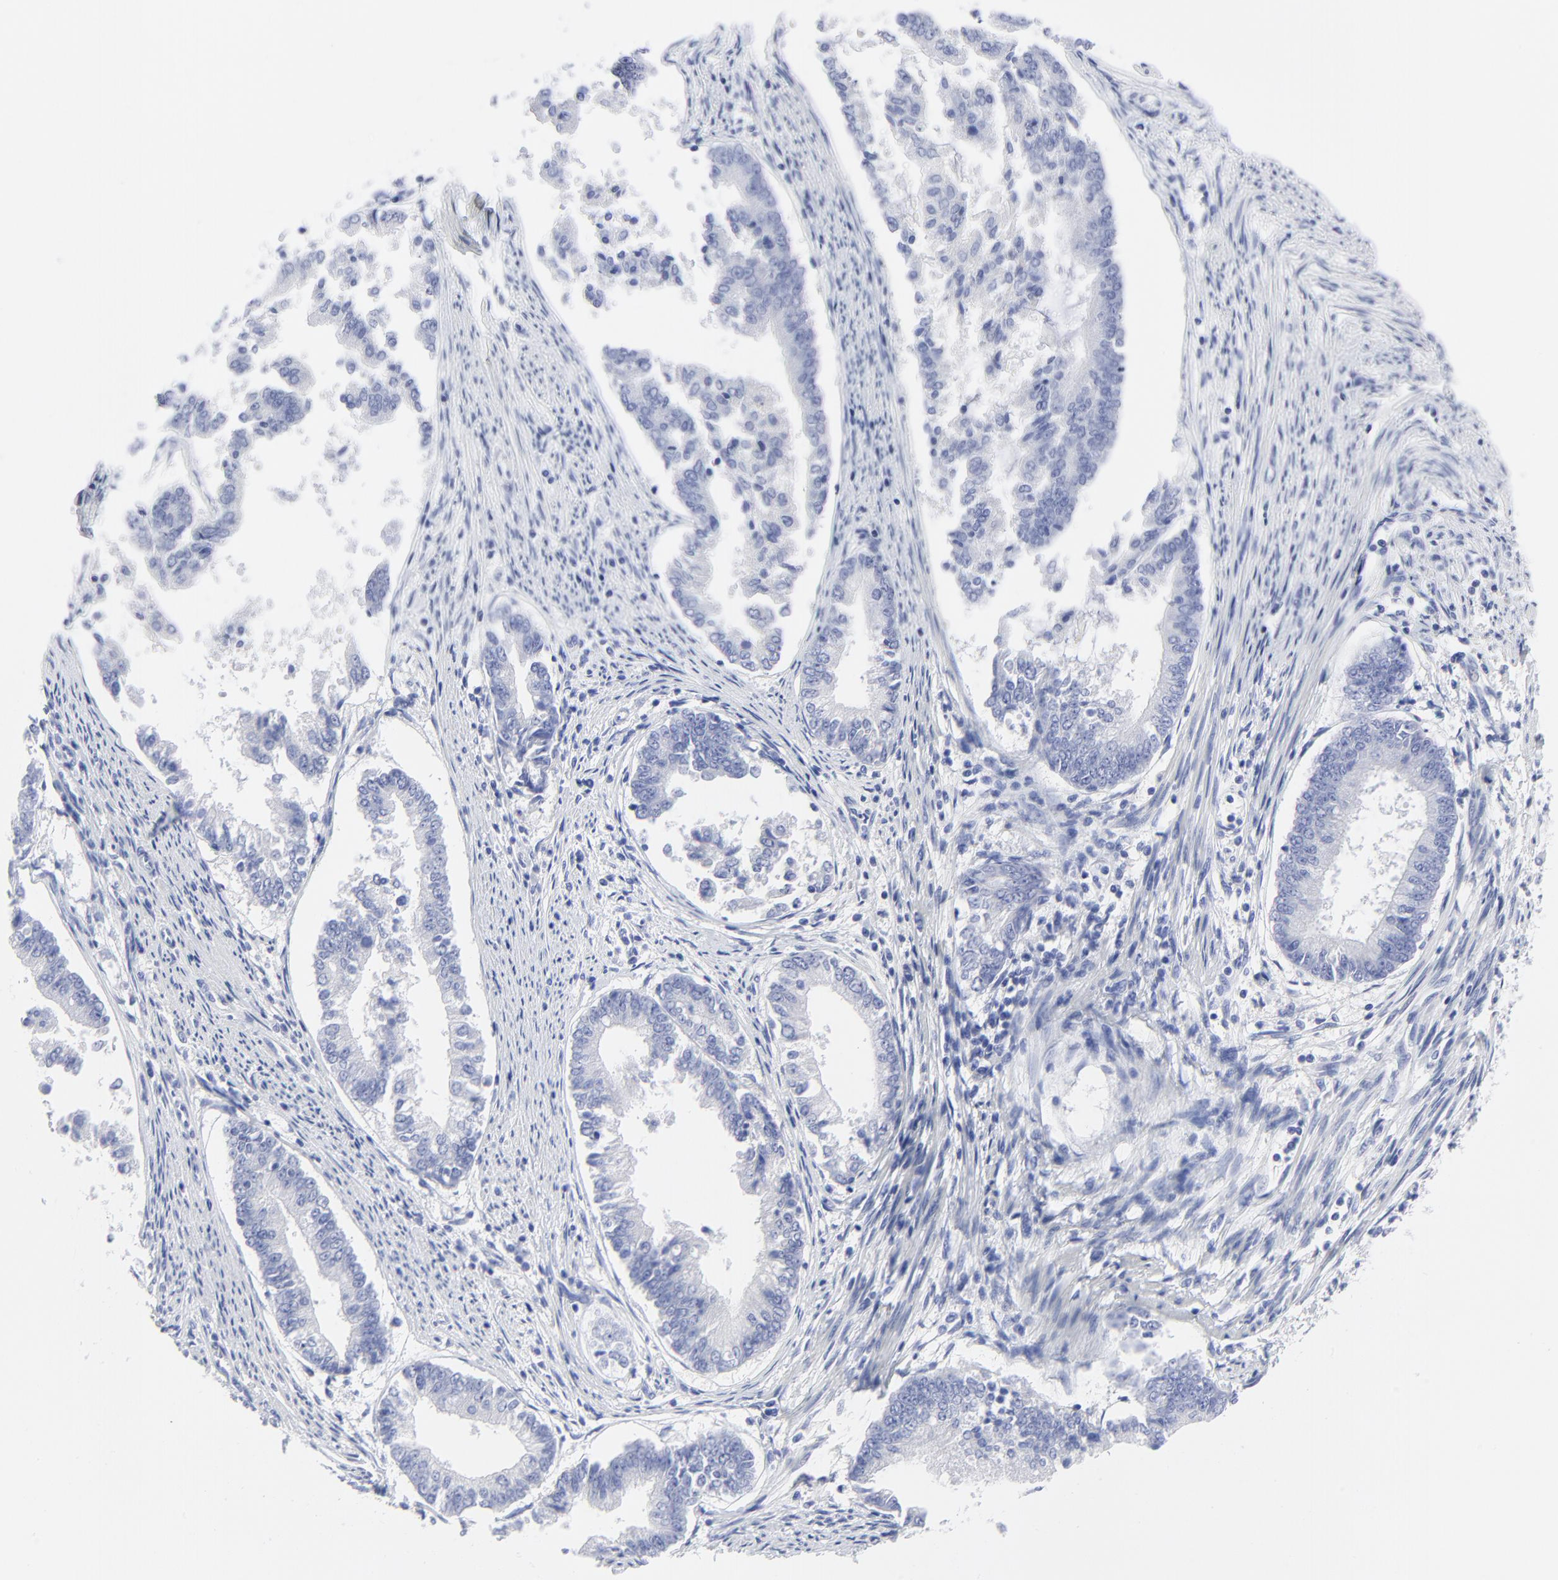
{"staining": {"intensity": "negative", "quantity": "none", "location": "none"}, "tissue": "endometrial cancer", "cell_type": "Tumor cells", "image_type": "cancer", "snomed": [{"axis": "morphology", "description": "Adenocarcinoma, NOS"}, {"axis": "topography", "description": "Endometrium"}], "caption": "Immunohistochemistry micrograph of neoplastic tissue: human endometrial adenocarcinoma stained with DAB (3,3'-diaminobenzidine) shows no significant protein positivity in tumor cells.", "gene": "PSD3", "patient": {"sex": "female", "age": 63}}